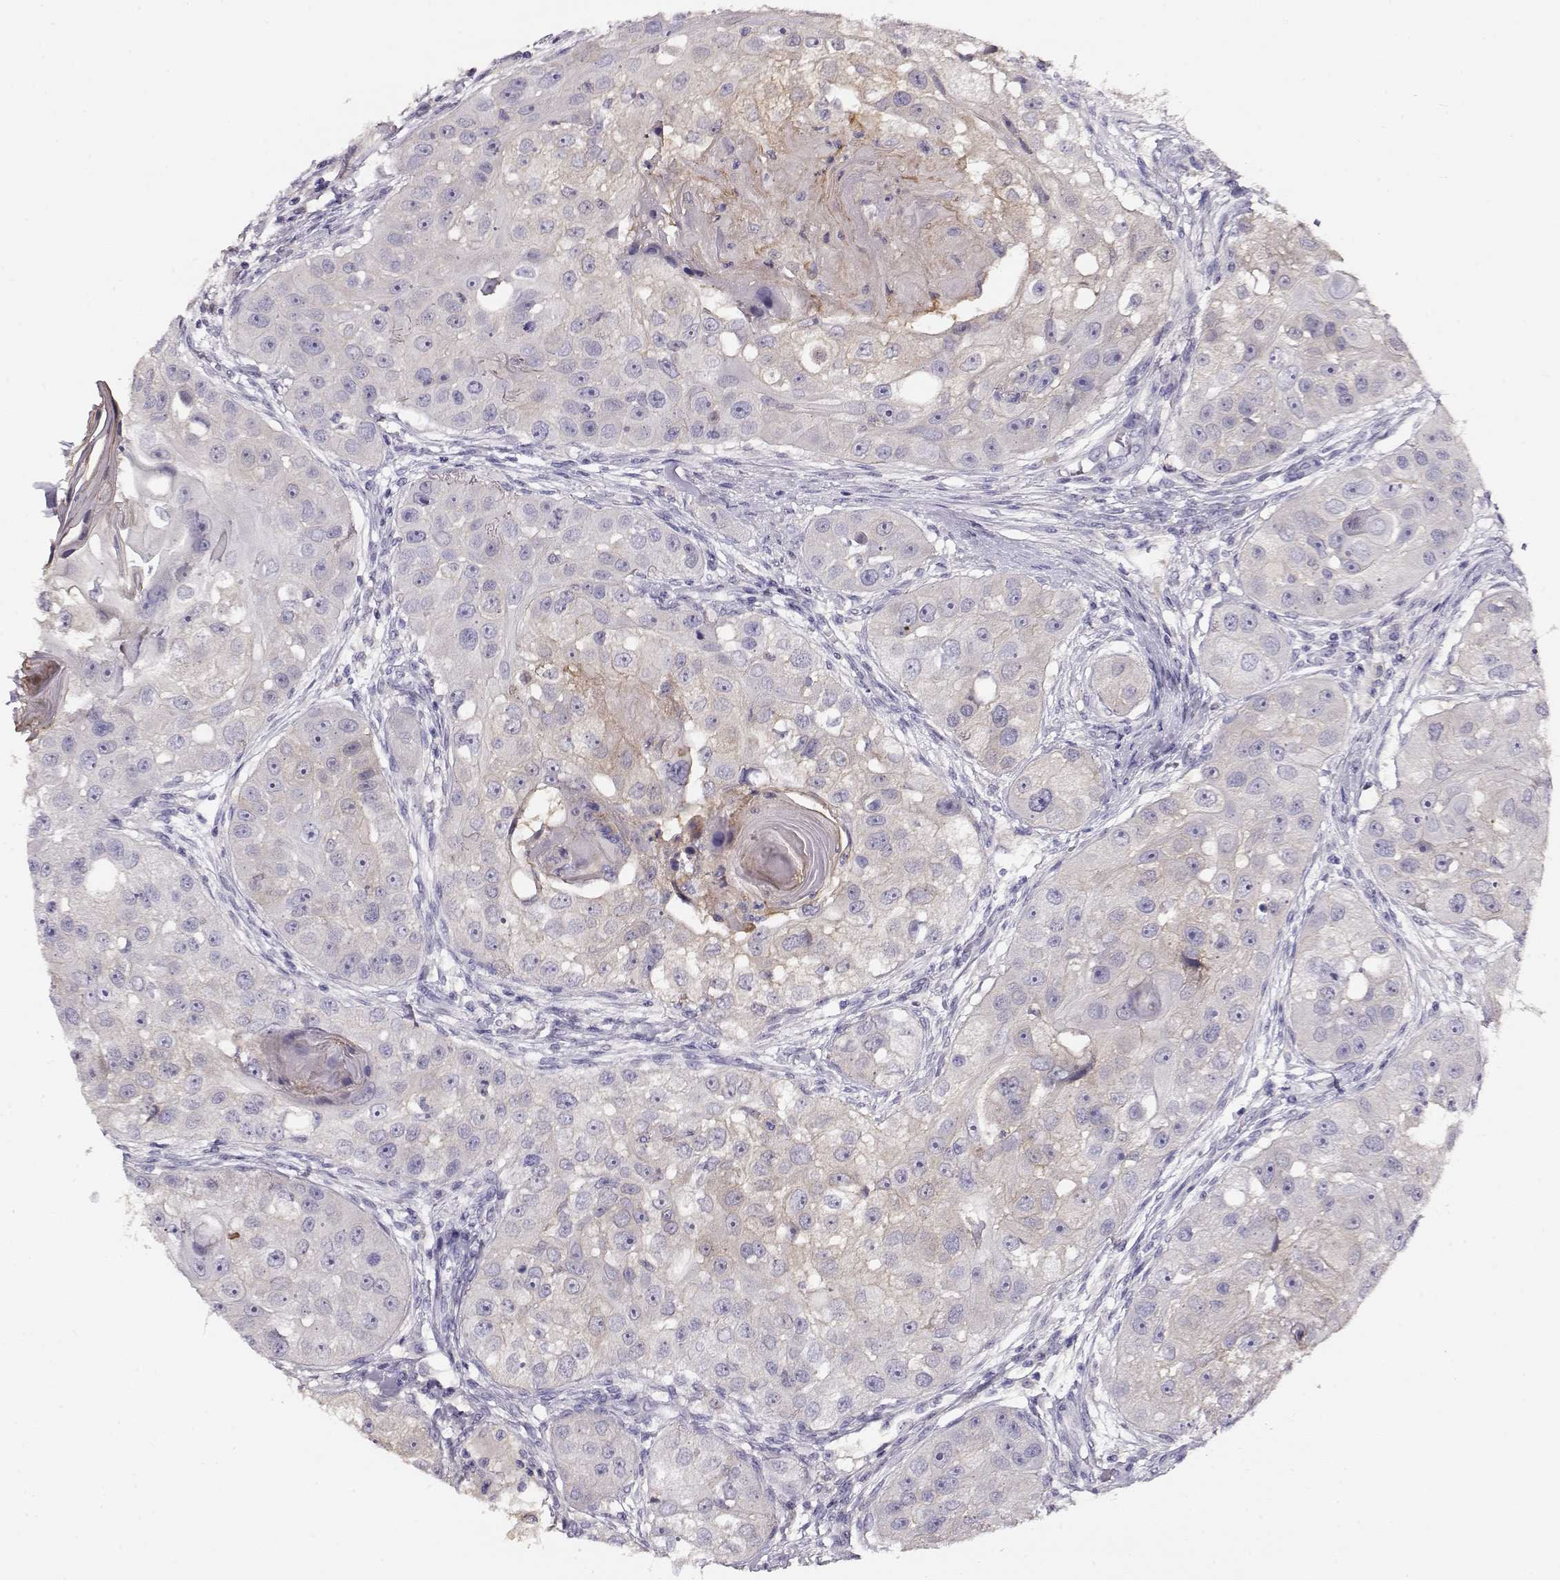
{"staining": {"intensity": "negative", "quantity": "none", "location": "none"}, "tissue": "head and neck cancer", "cell_type": "Tumor cells", "image_type": "cancer", "snomed": [{"axis": "morphology", "description": "Squamous cell carcinoma, NOS"}, {"axis": "topography", "description": "Head-Neck"}], "caption": "Immunohistochemical staining of human head and neck squamous cell carcinoma exhibits no significant expression in tumor cells. Brightfield microscopy of immunohistochemistry stained with DAB (3,3'-diaminobenzidine) (brown) and hematoxylin (blue), captured at high magnification.", "gene": "NDRG4", "patient": {"sex": "male", "age": 51}}